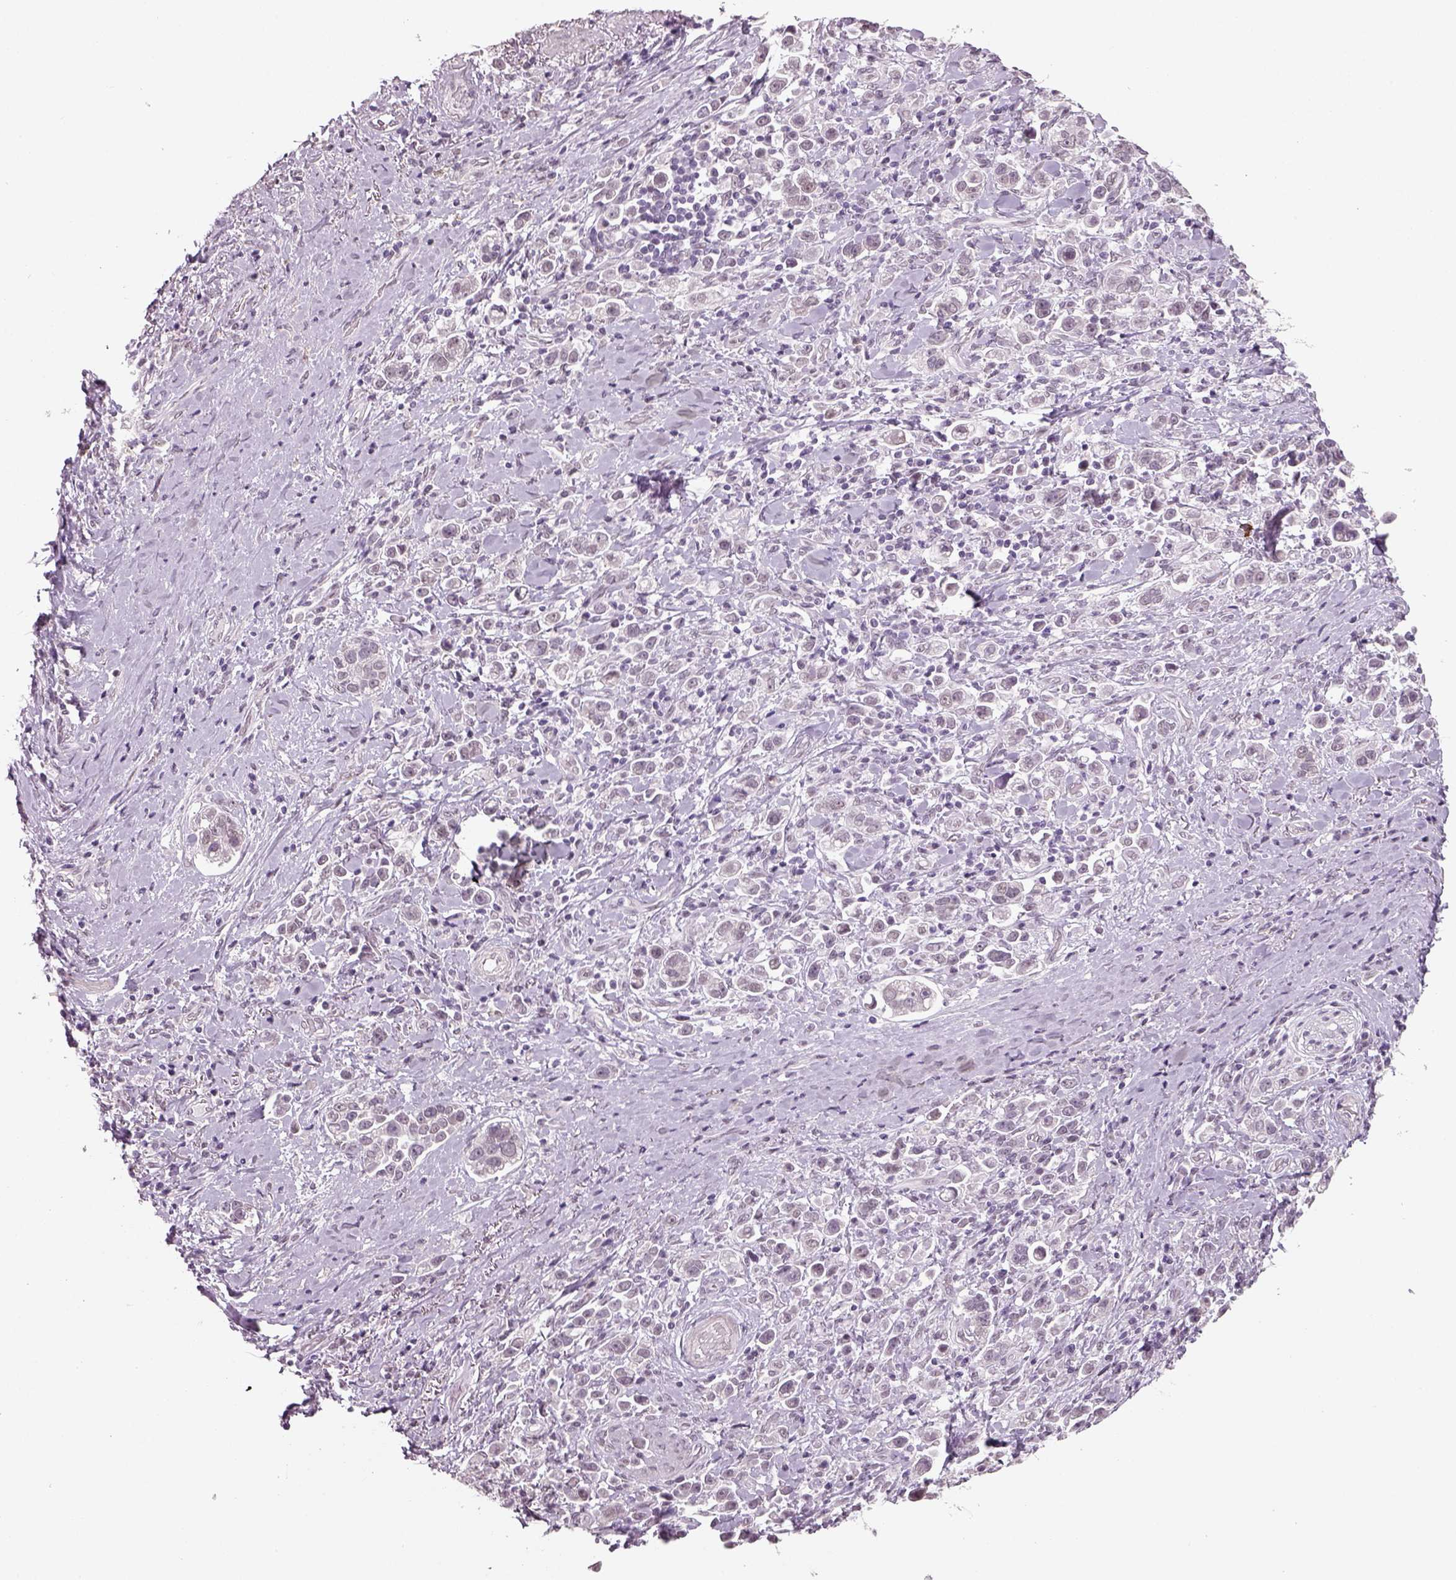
{"staining": {"intensity": "negative", "quantity": "none", "location": "none"}, "tissue": "stomach cancer", "cell_type": "Tumor cells", "image_type": "cancer", "snomed": [{"axis": "morphology", "description": "Adenocarcinoma, NOS"}, {"axis": "topography", "description": "Stomach"}], "caption": "The micrograph reveals no staining of tumor cells in stomach cancer (adenocarcinoma). Brightfield microscopy of immunohistochemistry stained with DAB (3,3'-diaminobenzidine) (brown) and hematoxylin (blue), captured at high magnification.", "gene": "NAT8", "patient": {"sex": "male", "age": 93}}